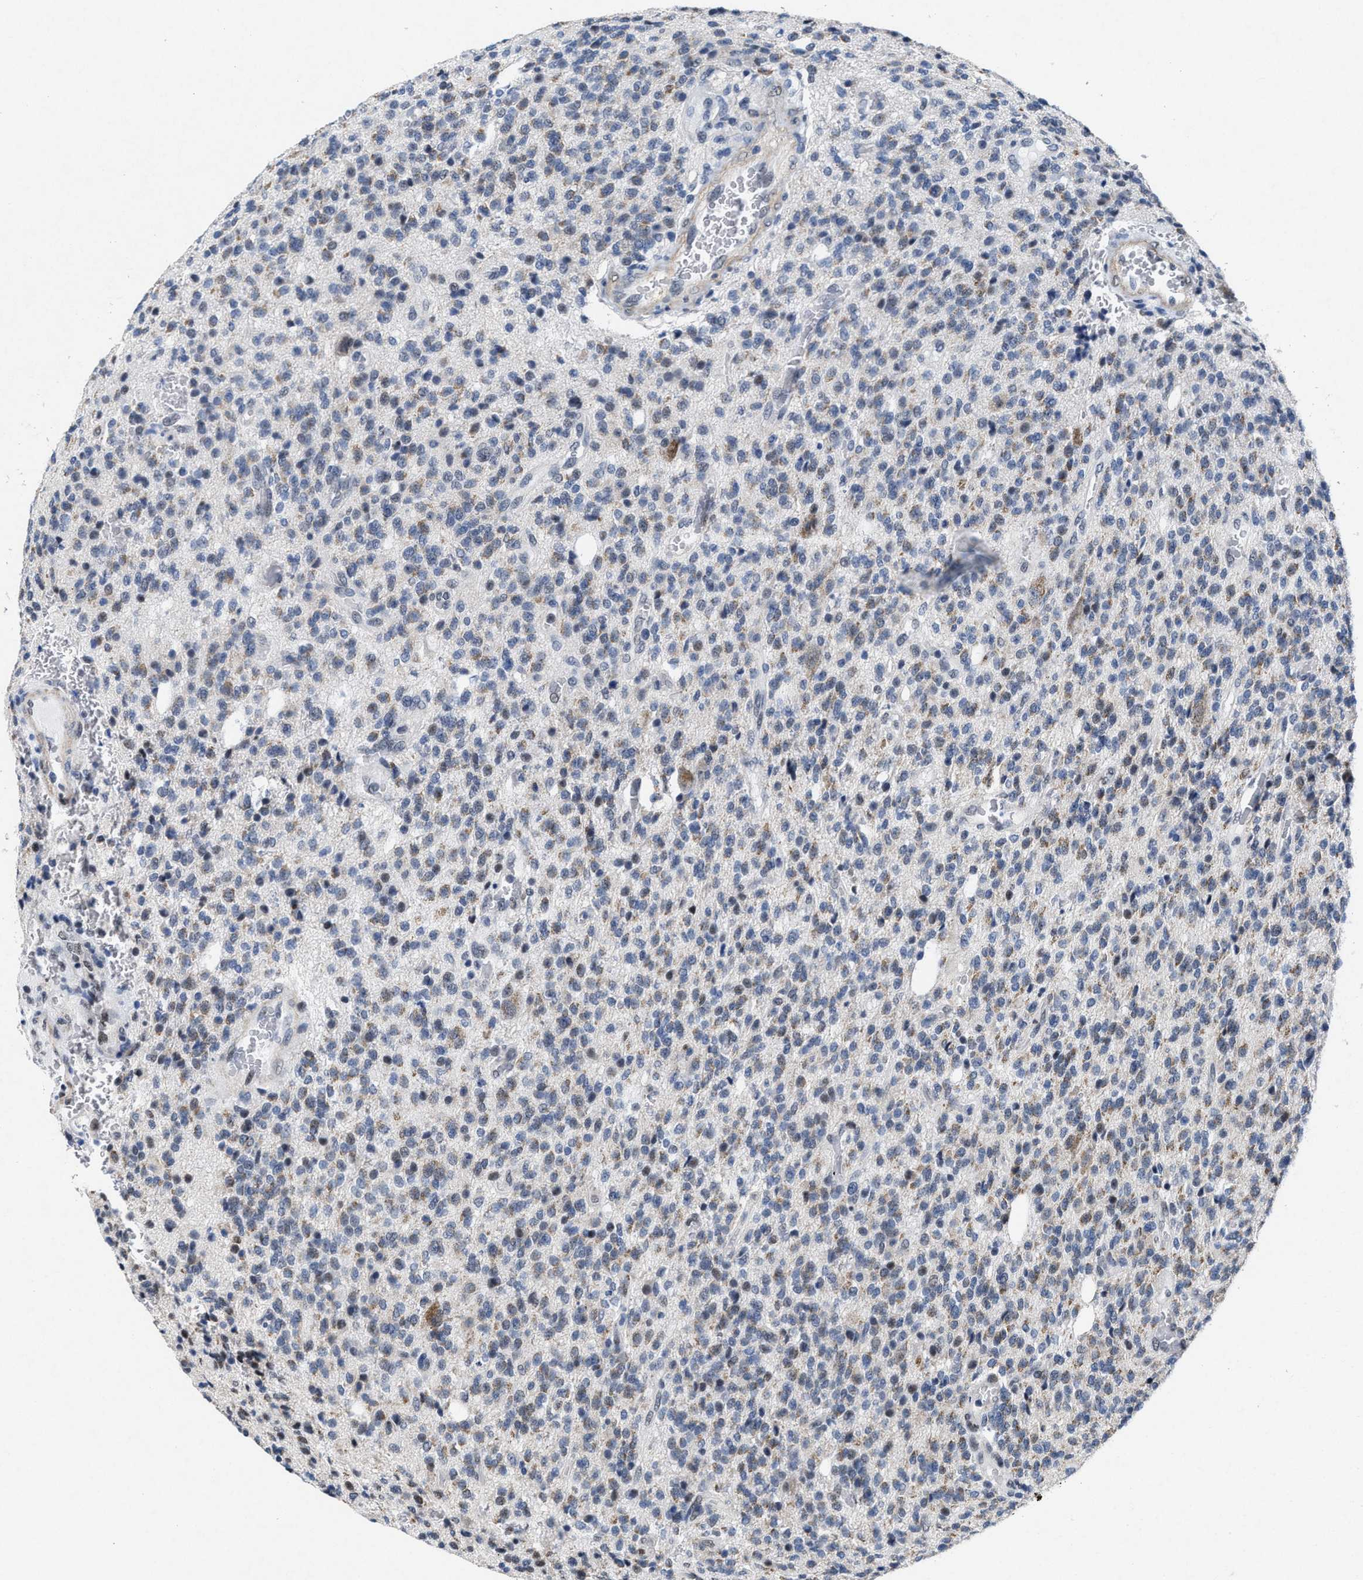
{"staining": {"intensity": "weak", "quantity": "25%-75%", "location": "cytoplasmic/membranous"}, "tissue": "glioma", "cell_type": "Tumor cells", "image_type": "cancer", "snomed": [{"axis": "morphology", "description": "Glioma, malignant, High grade"}, {"axis": "topography", "description": "Brain"}], "caption": "DAB (3,3'-diaminobenzidine) immunohistochemical staining of human glioma demonstrates weak cytoplasmic/membranous protein positivity in about 25%-75% of tumor cells.", "gene": "ID3", "patient": {"sex": "male", "age": 34}}